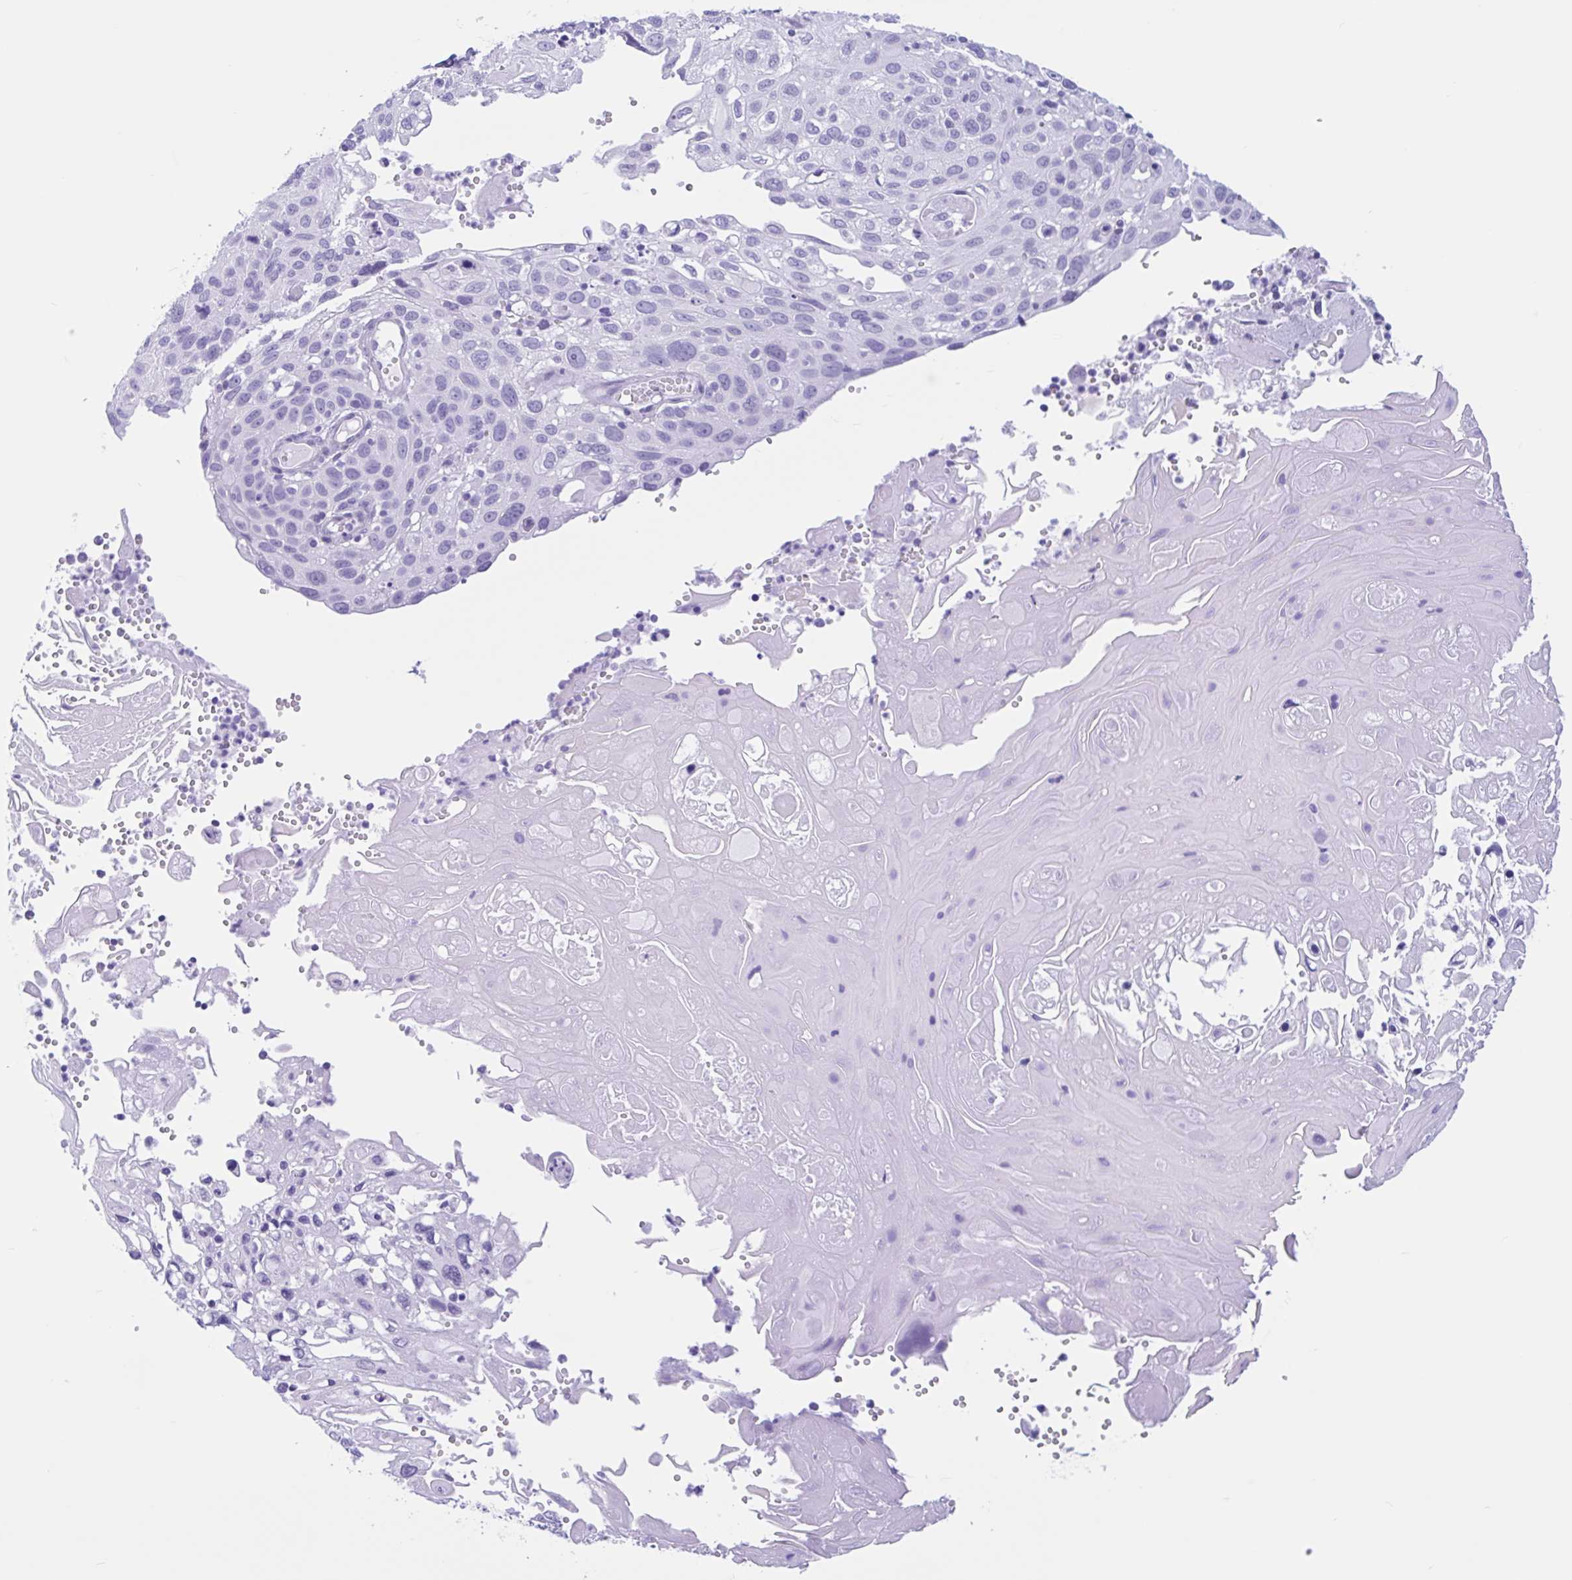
{"staining": {"intensity": "negative", "quantity": "none", "location": "none"}, "tissue": "cervical cancer", "cell_type": "Tumor cells", "image_type": "cancer", "snomed": [{"axis": "morphology", "description": "Squamous cell carcinoma, NOS"}, {"axis": "topography", "description": "Cervix"}], "caption": "Immunohistochemical staining of human cervical cancer (squamous cell carcinoma) displays no significant expression in tumor cells.", "gene": "IAPP", "patient": {"sex": "female", "age": 70}}